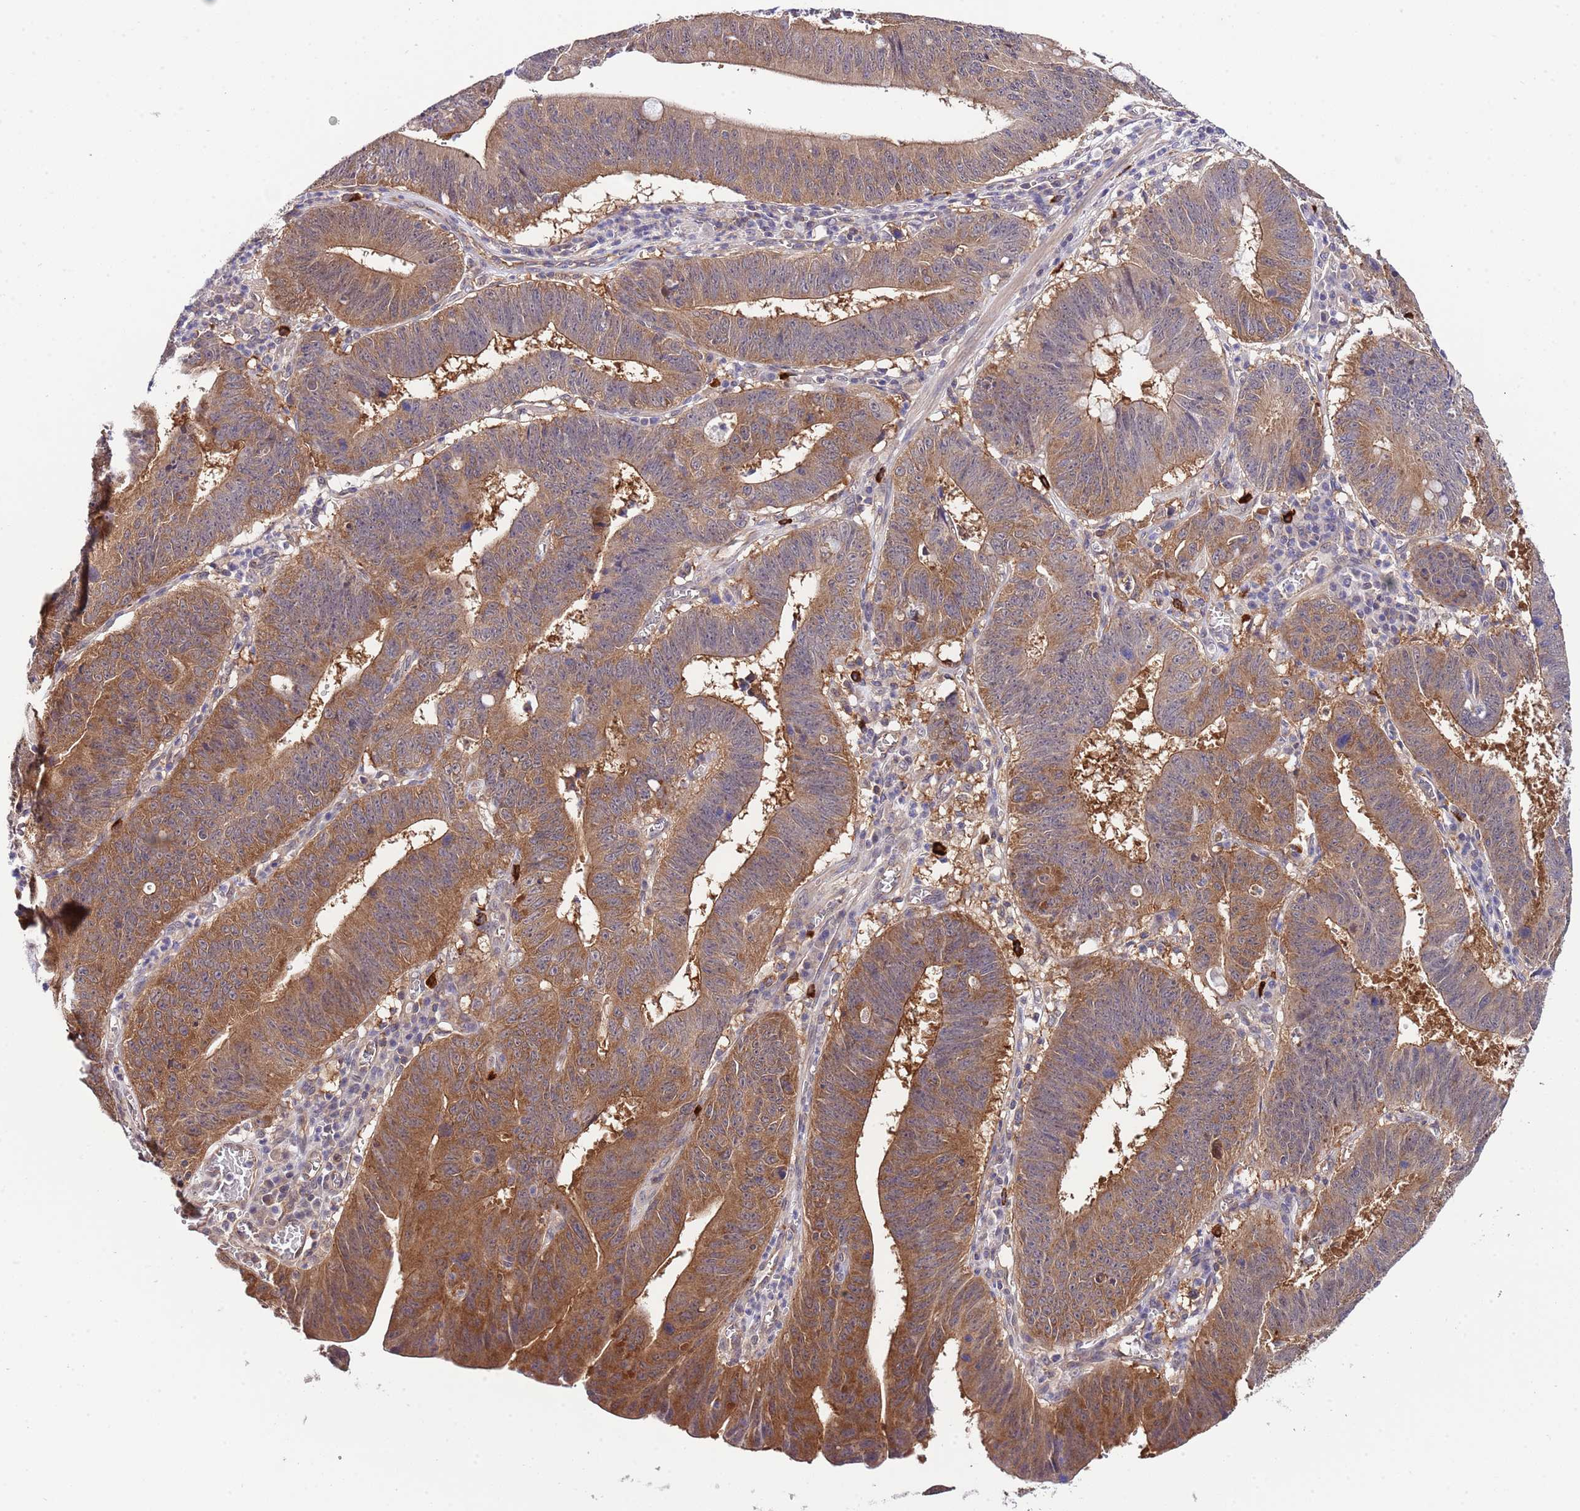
{"staining": {"intensity": "moderate", "quantity": ">75%", "location": "cytoplasmic/membranous"}, "tissue": "stomach cancer", "cell_type": "Tumor cells", "image_type": "cancer", "snomed": [{"axis": "morphology", "description": "Adenocarcinoma, NOS"}, {"axis": "topography", "description": "Stomach"}], "caption": "There is medium levels of moderate cytoplasmic/membranous expression in tumor cells of stomach adenocarcinoma, as demonstrated by immunohistochemical staining (brown color).", "gene": "DONSON", "patient": {"sex": "male", "age": 59}}